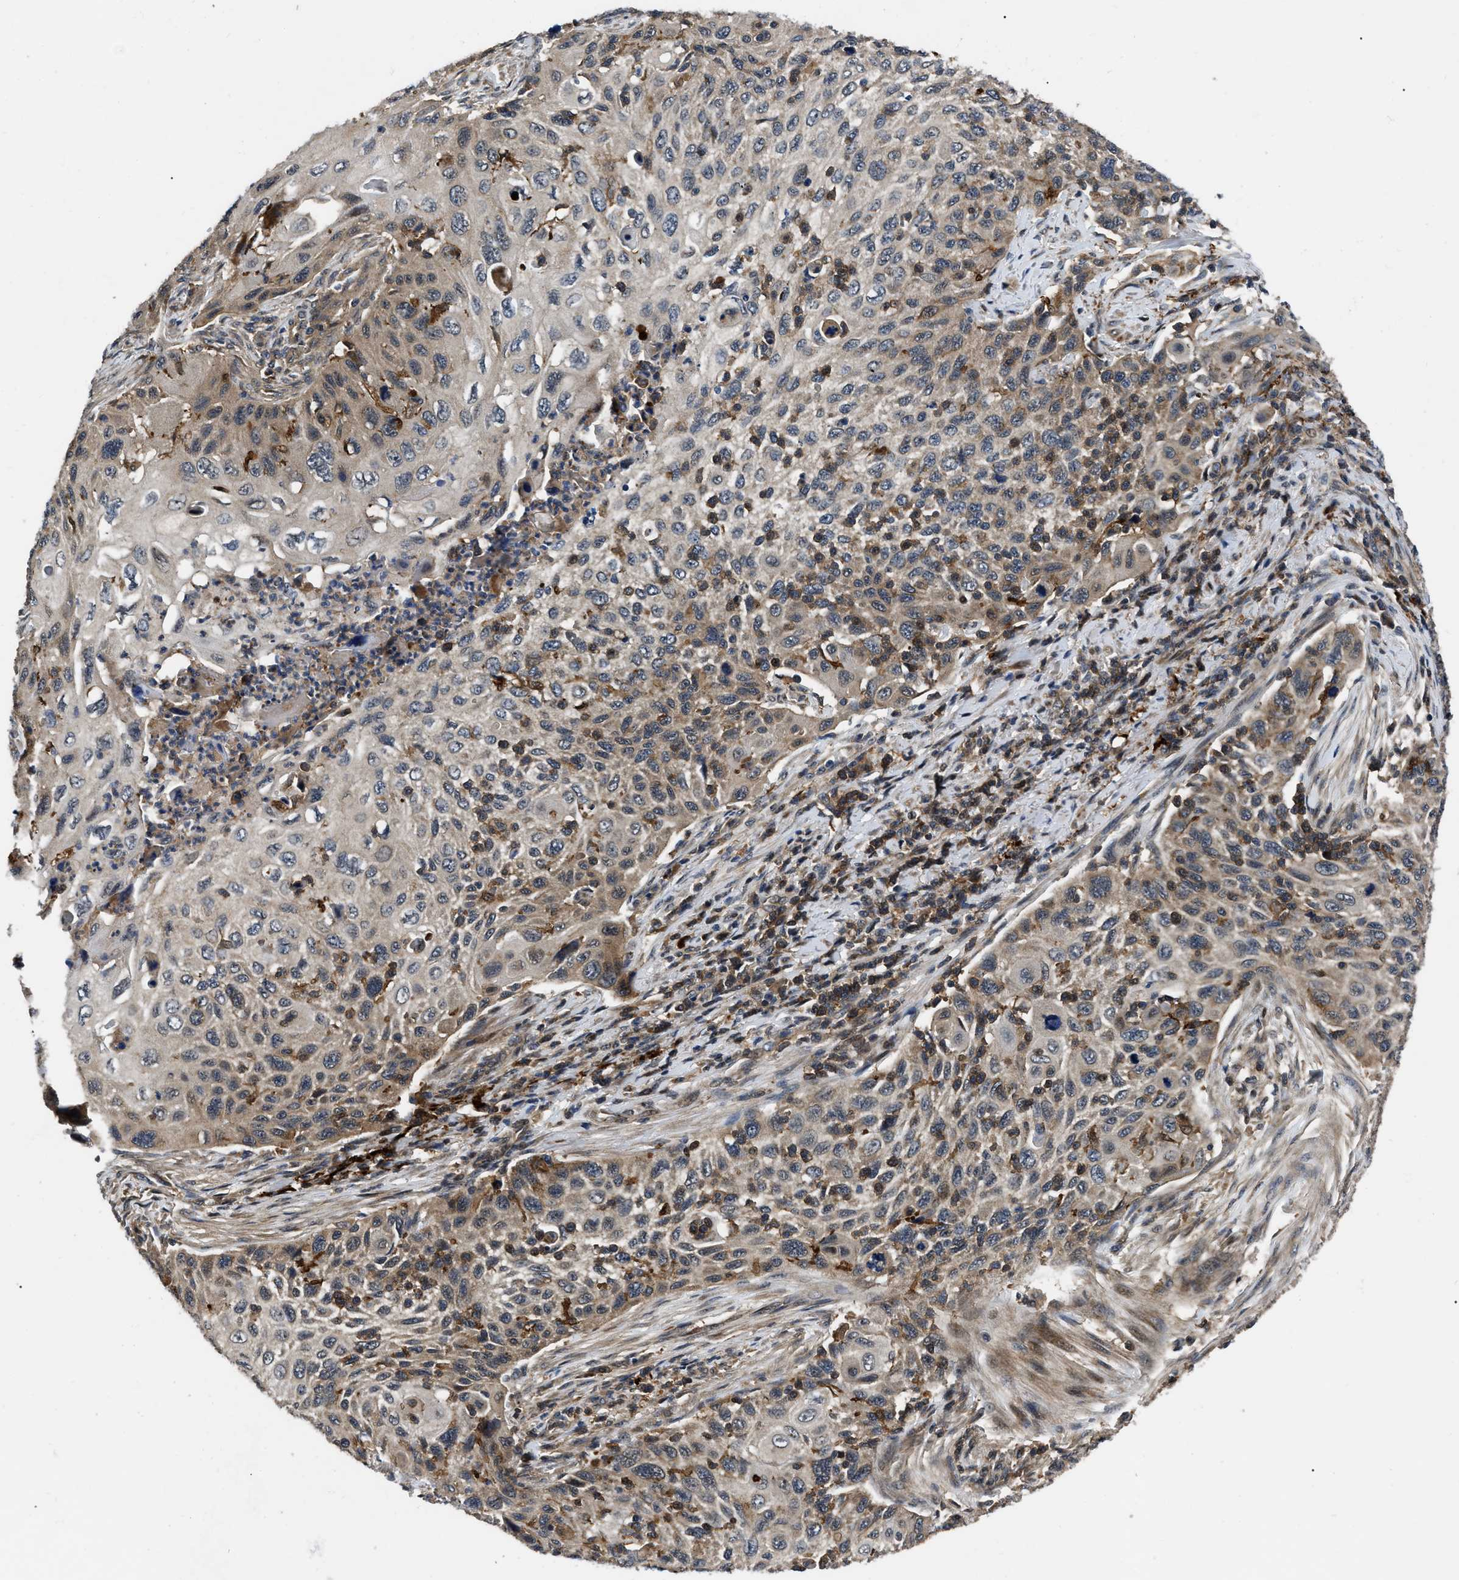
{"staining": {"intensity": "moderate", "quantity": "25%-75%", "location": "cytoplasmic/membranous"}, "tissue": "cervical cancer", "cell_type": "Tumor cells", "image_type": "cancer", "snomed": [{"axis": "morphology", "description": "Squamous cell carcinoma, NOS"}, {"axis": "topography", "description": "Cervix"}], "caption": "There is medium levels of moderate cytoplasmic/membranous positivity in tumor cells of squamous cell carcinoma (cervical), as demonstrated by immunohistochemical staining (brown color).", "gene": "PPWD1", "patient": {"sex": "female", "age": 70}}